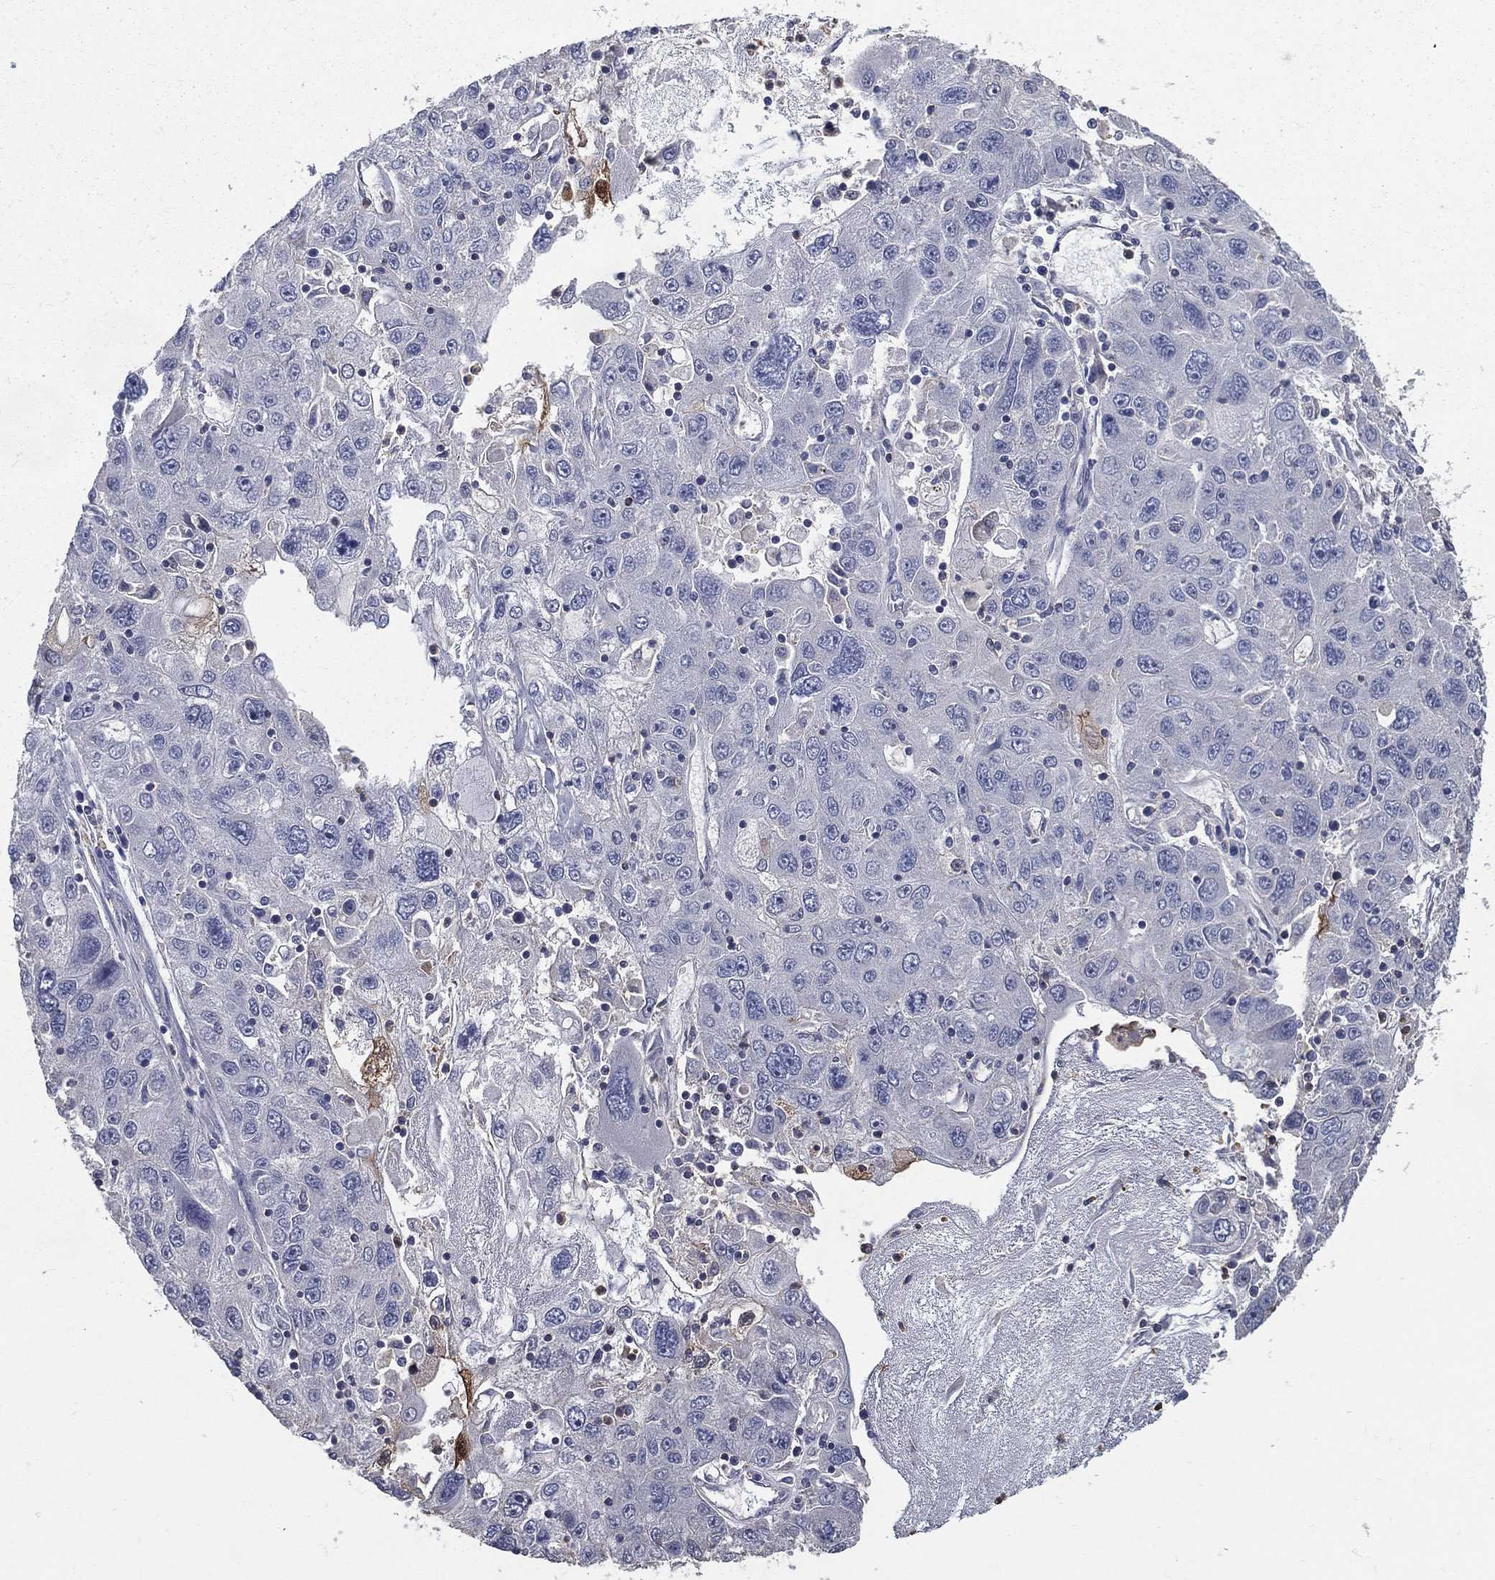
{"staining": {"intensity": "negative", "quantity": "none", "location": "none"}, "tissue": "stomach cancer", "cell_type": "Tumor cells", "image_type": "cancer", "snomed": [{"axis": "morphology", "description": "Adenocarcinoma, NOS"}, {"axis": "topography", "description": "Stomach"}], "caption": "An immunohistochemistry image of adenocarcinoma (stomach) is shown. There is no staining in tumor cells of adenocarcinoma (stomach).", "gene": "SERPINB2", "patient": {"sex": "male", "age": 56}}